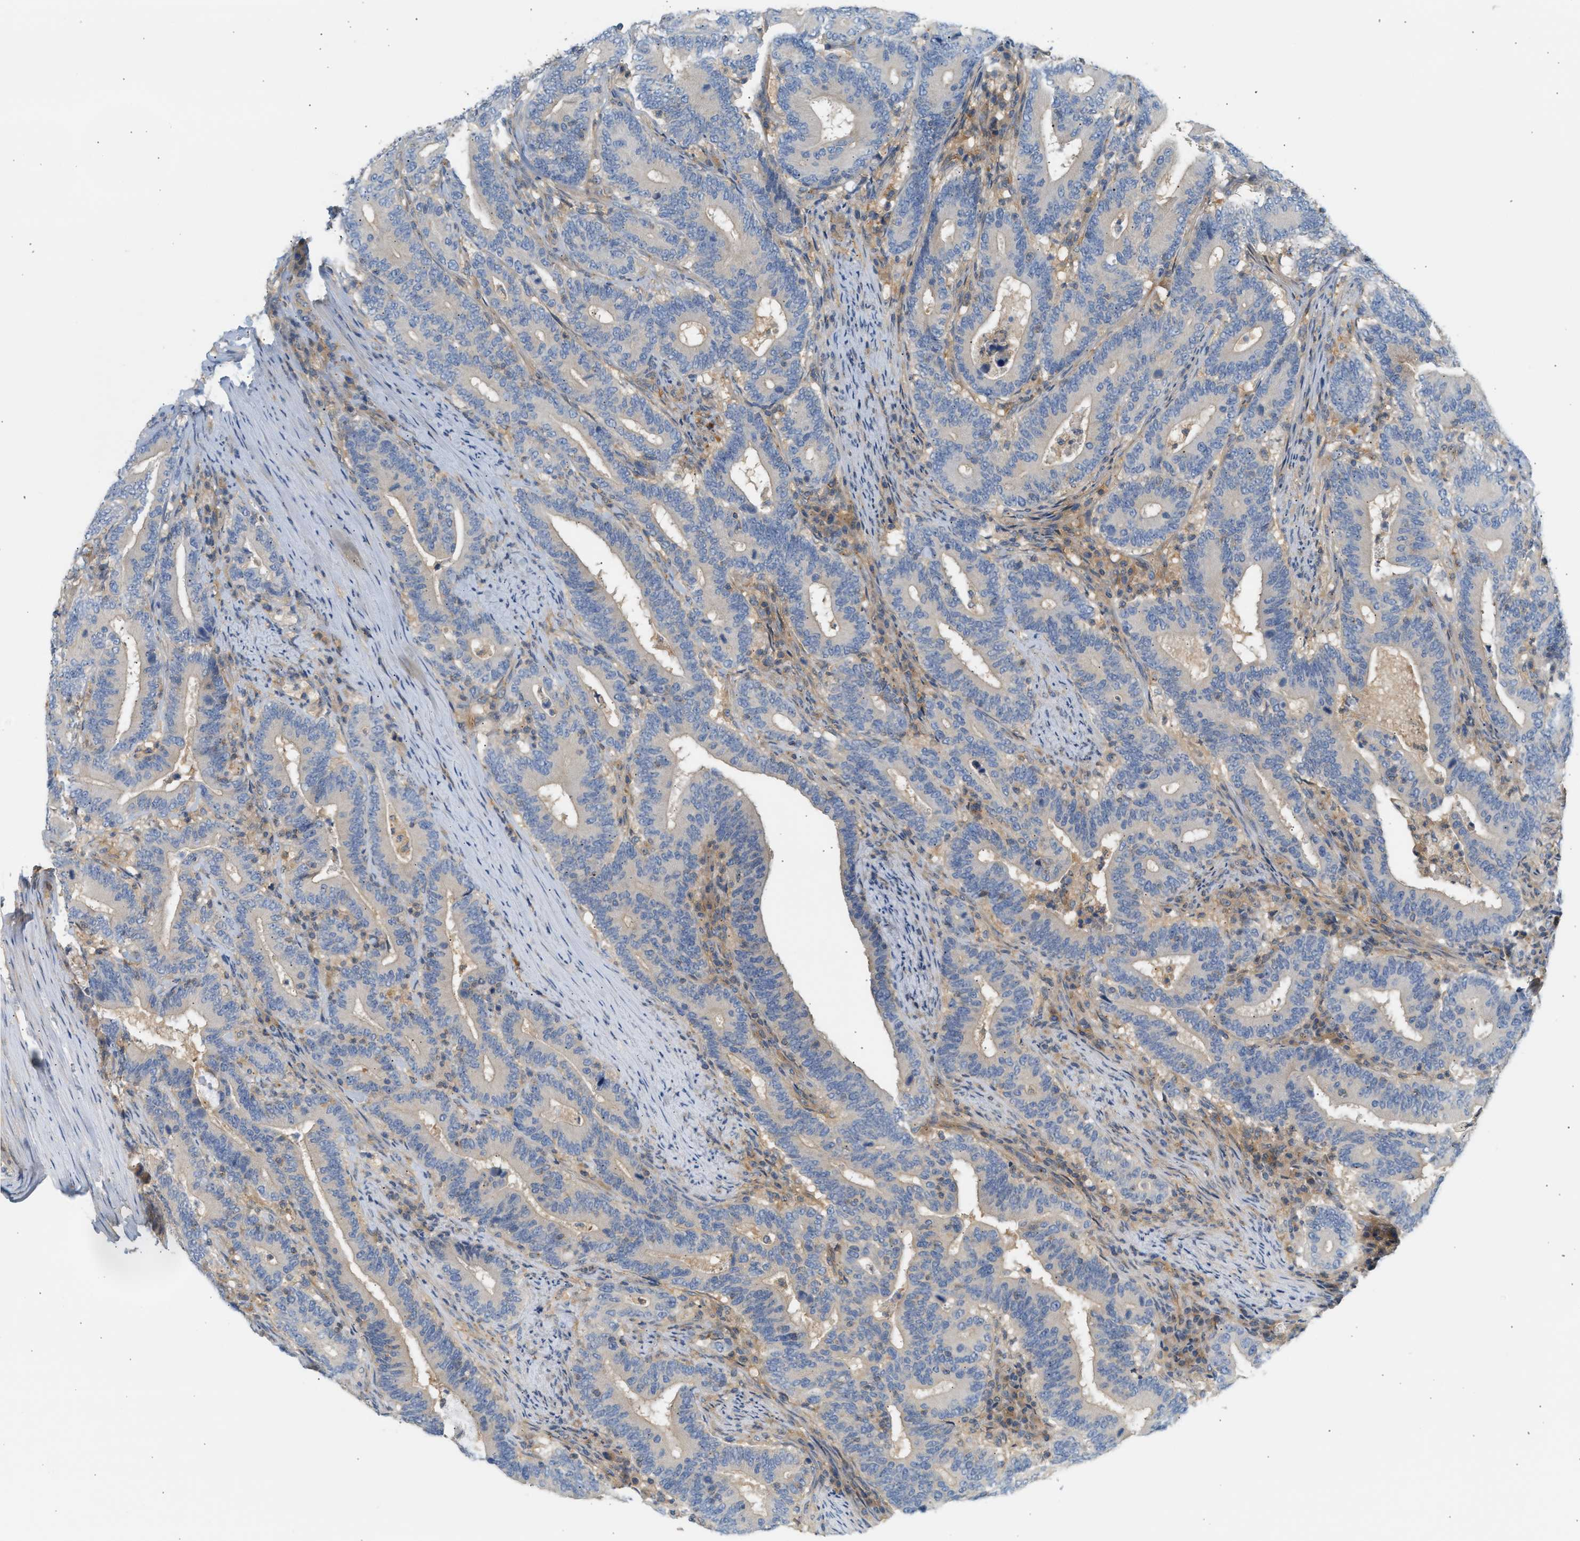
{"staining": {"intensity": "negative", "quantity": "none", "location": "none"}, "tissue": "colorectal cancer", "cell_type": "Tumor cells", "image_type": "cancer", "snomed": [{"axis": "morphology", "description": "Adenocarcinoma, NOS"}, {"axis": "topography", "description": "Colon"}], "caption": "The IHC photomicrograph has no significant positivity in tumor cells of colorectal cancer (adenocarcinoma) tissue.", "gene": "PAFAH1B1", "patient": {"sex": "female", "age": 66}}